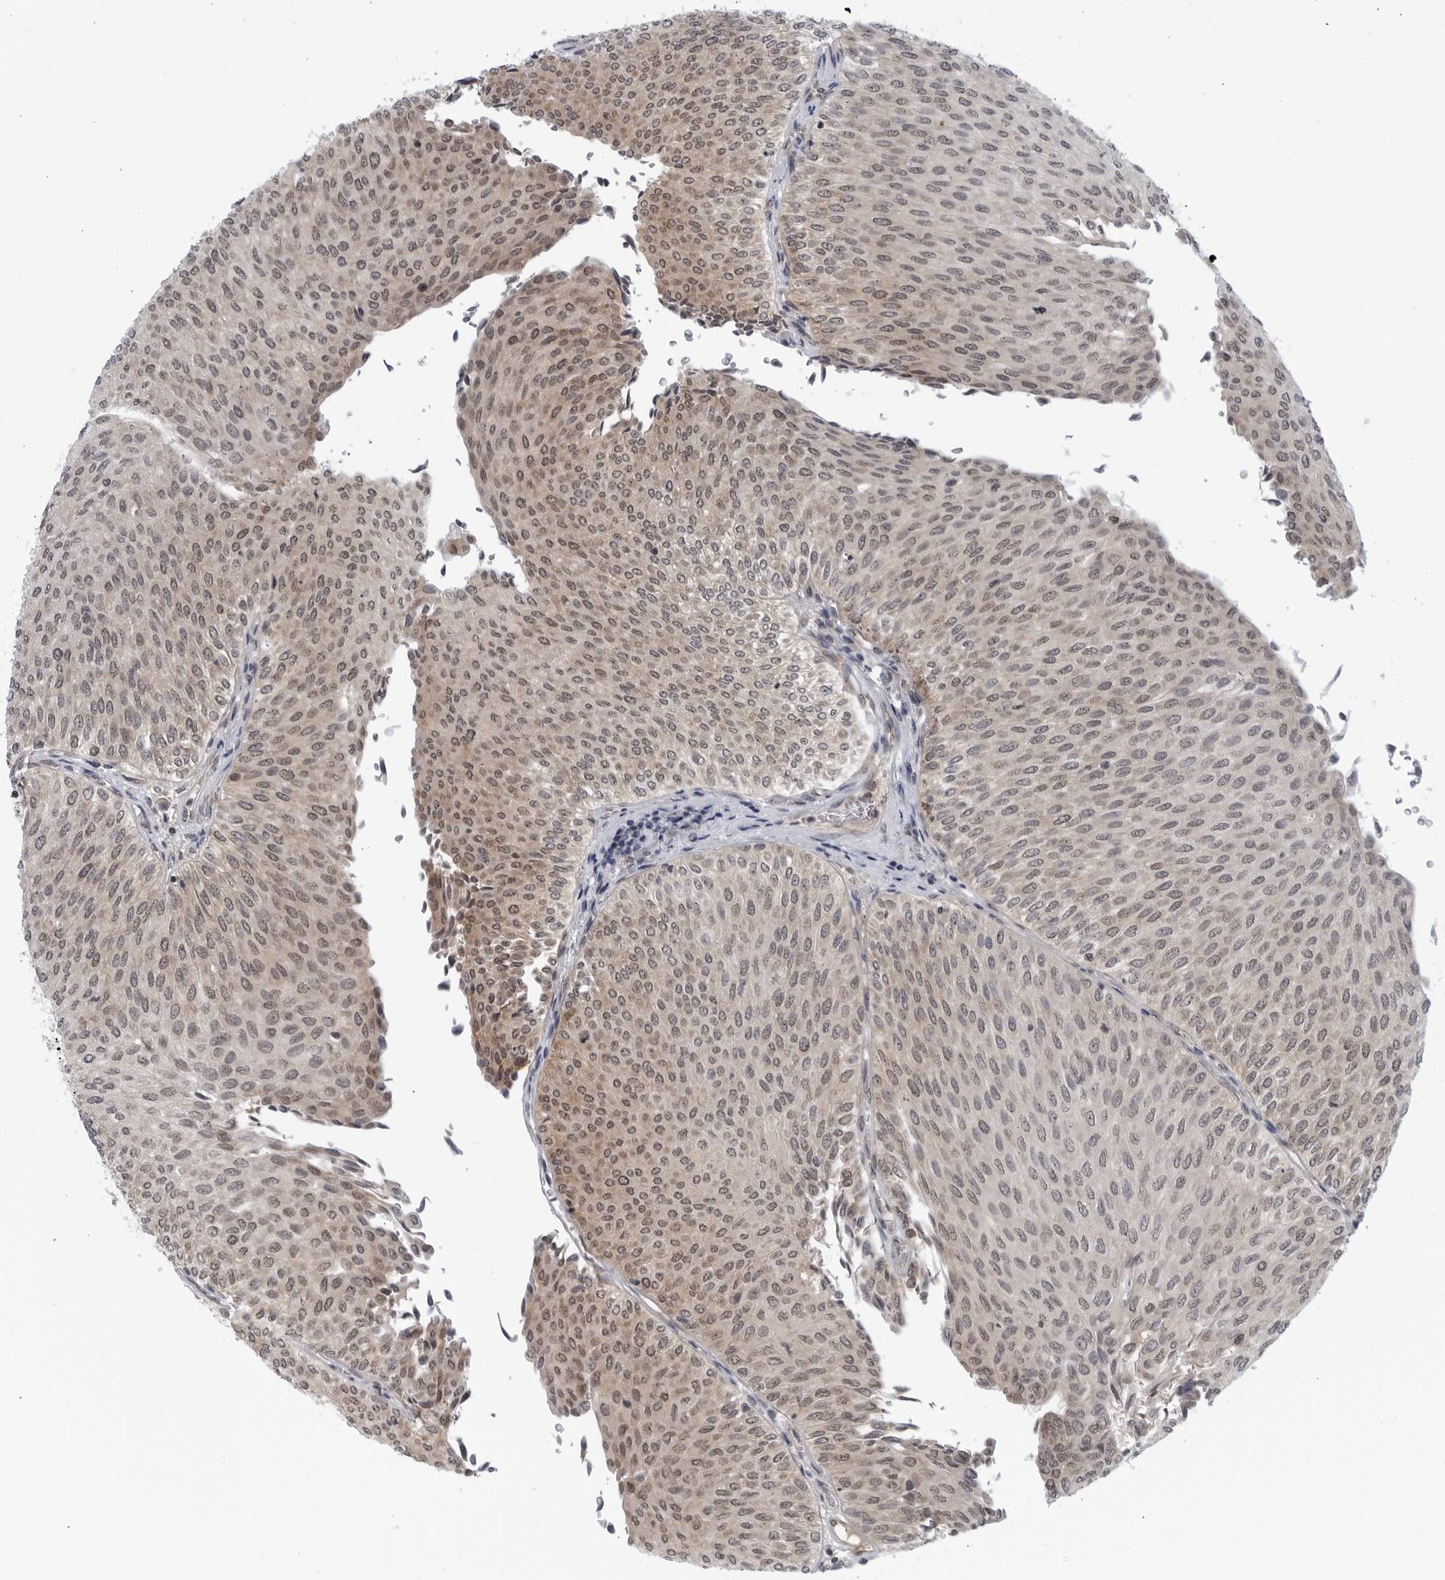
{"staining": {"intensity": "moderate", "quantity": "<25%", "location": "nuclear"}, "tissue": "urothelial cancer", "cell_type": "Tumor cells", "image_type": "cancer", "snomed": [{"axis": "morphology", "description": "Urothelial carcinoma, Low grade"}, {"axis": "topography", "description": "Urinary bladder"}], "caption": "Moderate nuclear staining is seen in approximately <25% of tumor cells in low-grade urothelial carcinoma.", "gene": "RC3H1", "patient": {"sex": "male", "age": 78}}